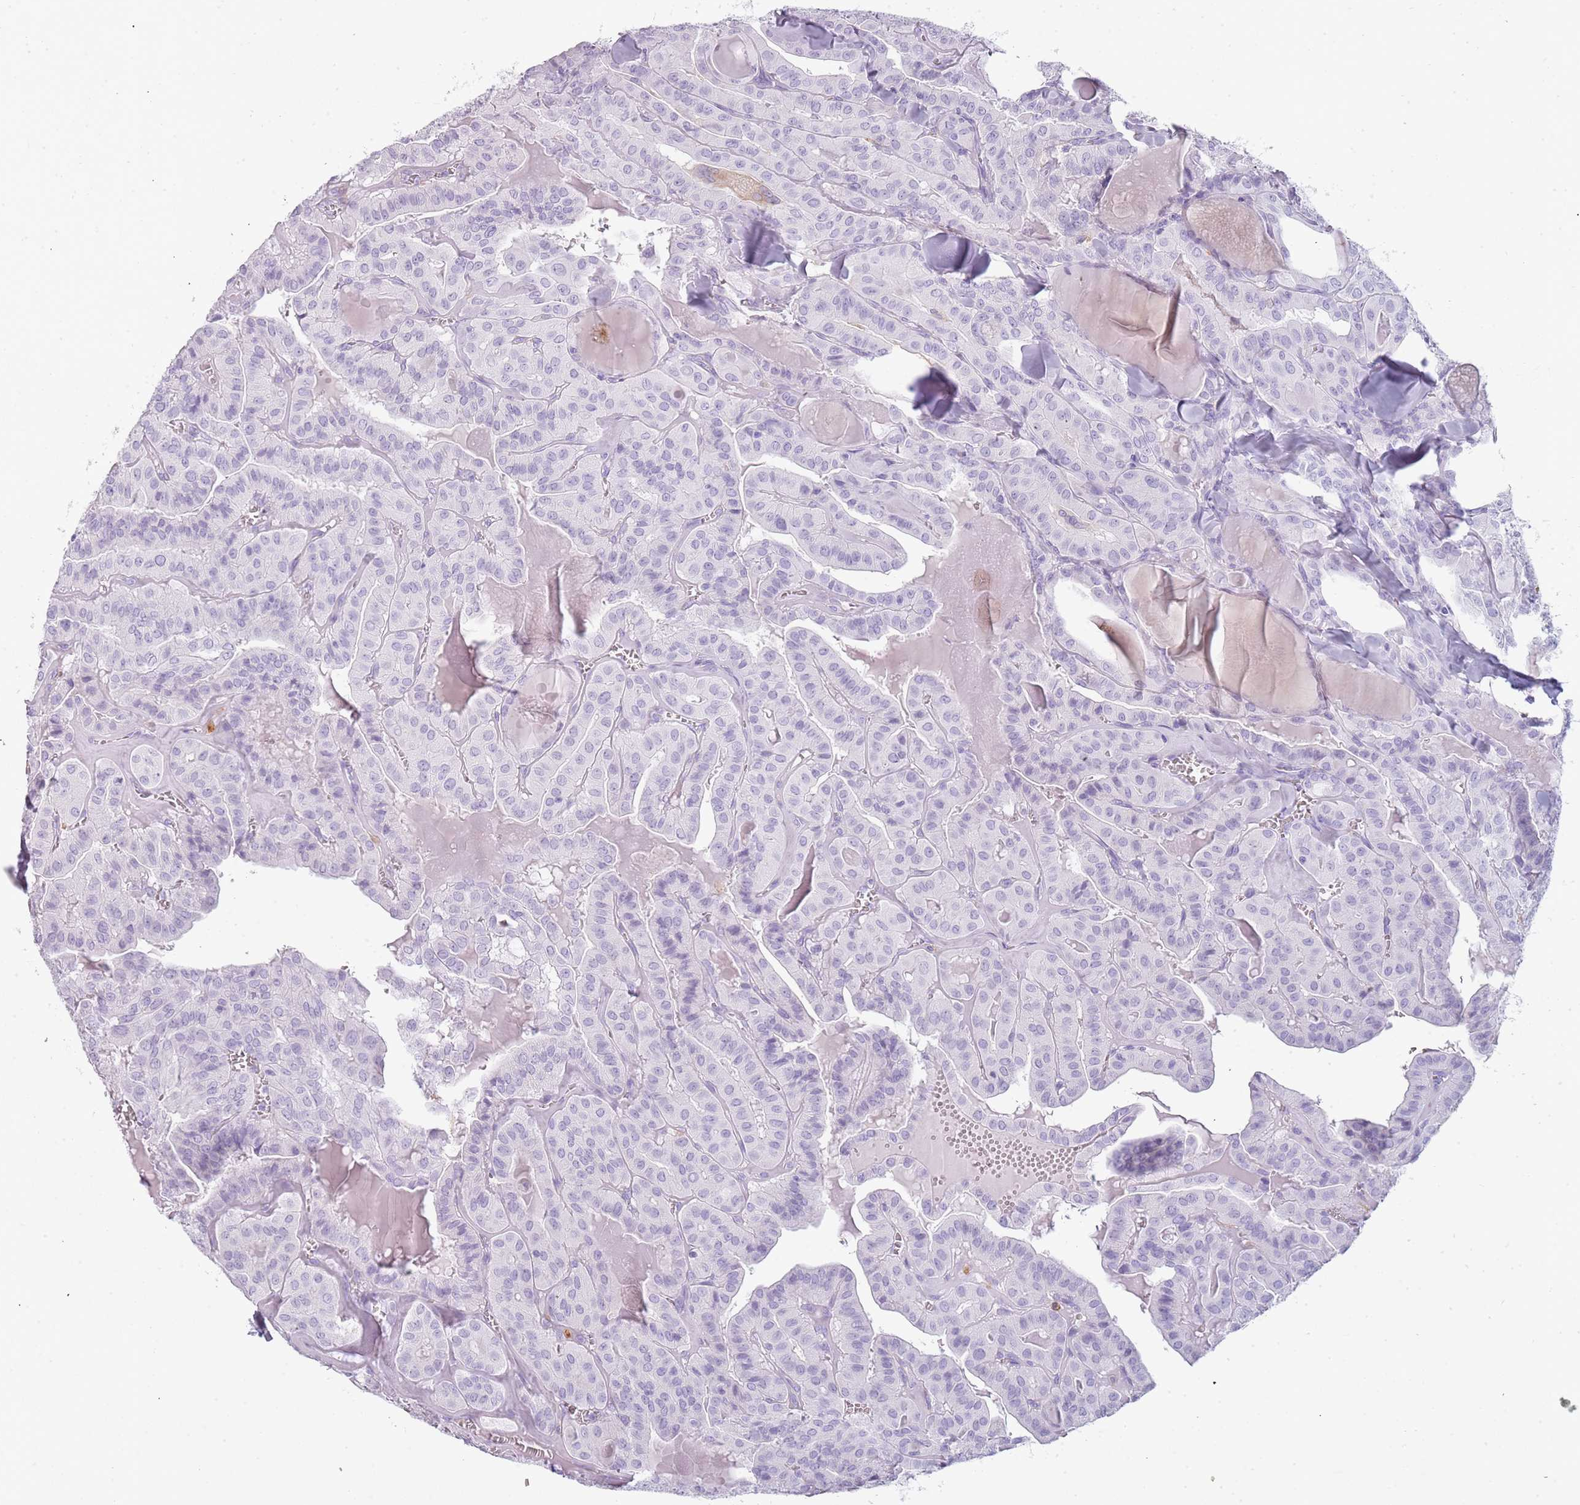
{"staining": {"intensity": "negative", "quantity": "none", "location": "none"}, "tissue": "thyroid cancer", "cell_type": "Tumor cells", "image_type": "cancer", "snomed": [{"axis": "morphology", "description": "Papillary adenocarcinoma, NOS"}, {"axis": "topography", "description": "Thyroid gland"}], "caption": "Thyroid papillary adenocarcinoma was stained to show a protein in brown. There is no significant staining in tumor cells. The staining was performed using DAB (3,3'-diaminobenzidine) to visualize the protein expression in brown, while the nuclei were stained in blue with hematoxylin (Magnification: 20x).", "gene": "COLEC12", "patient": {"sex": "male", "age": 52}}